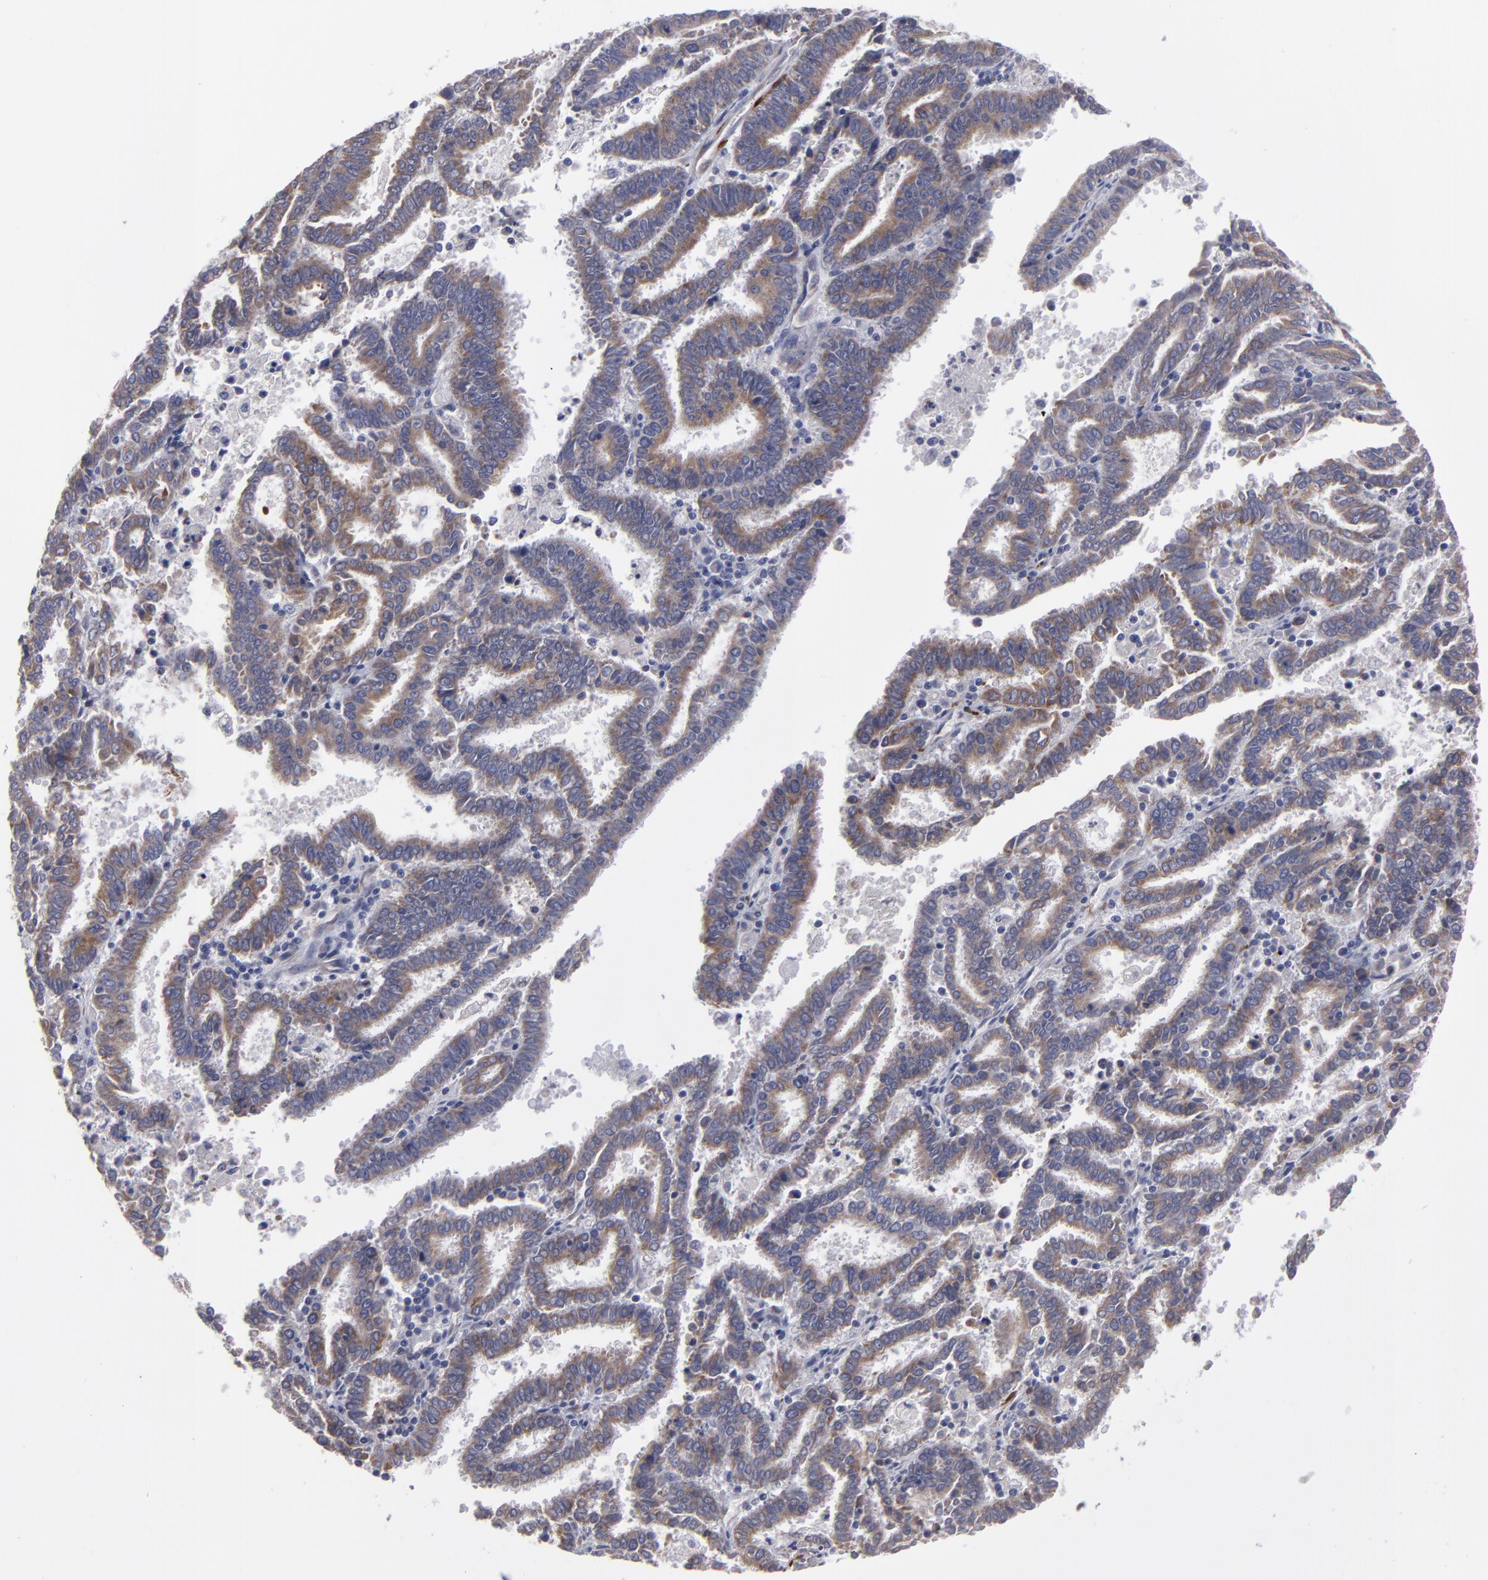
{"staining": {"intensity": "moderate", "quantity": ">75%", "location": "cytoplasmic/membranous"}, "tissue": "endometrial cancer", "cell_type": "Tumor cells", "image_type": "cancer", "snomed": [{"axis": "morphology", "description": "Adenocarcinoma, NOS"}, {"axis": "topography", "description": "Uterus"}], "caption": "Immunohistochemistry (IHC) (DAB) staining of adenocarcinoma (endometrial) shows moderate cytoplasmic/membranous protein staining in approximately >75% of tumor cells.", "gene": "SLMAP", "patient": {"sex": "female", "age": 83}}